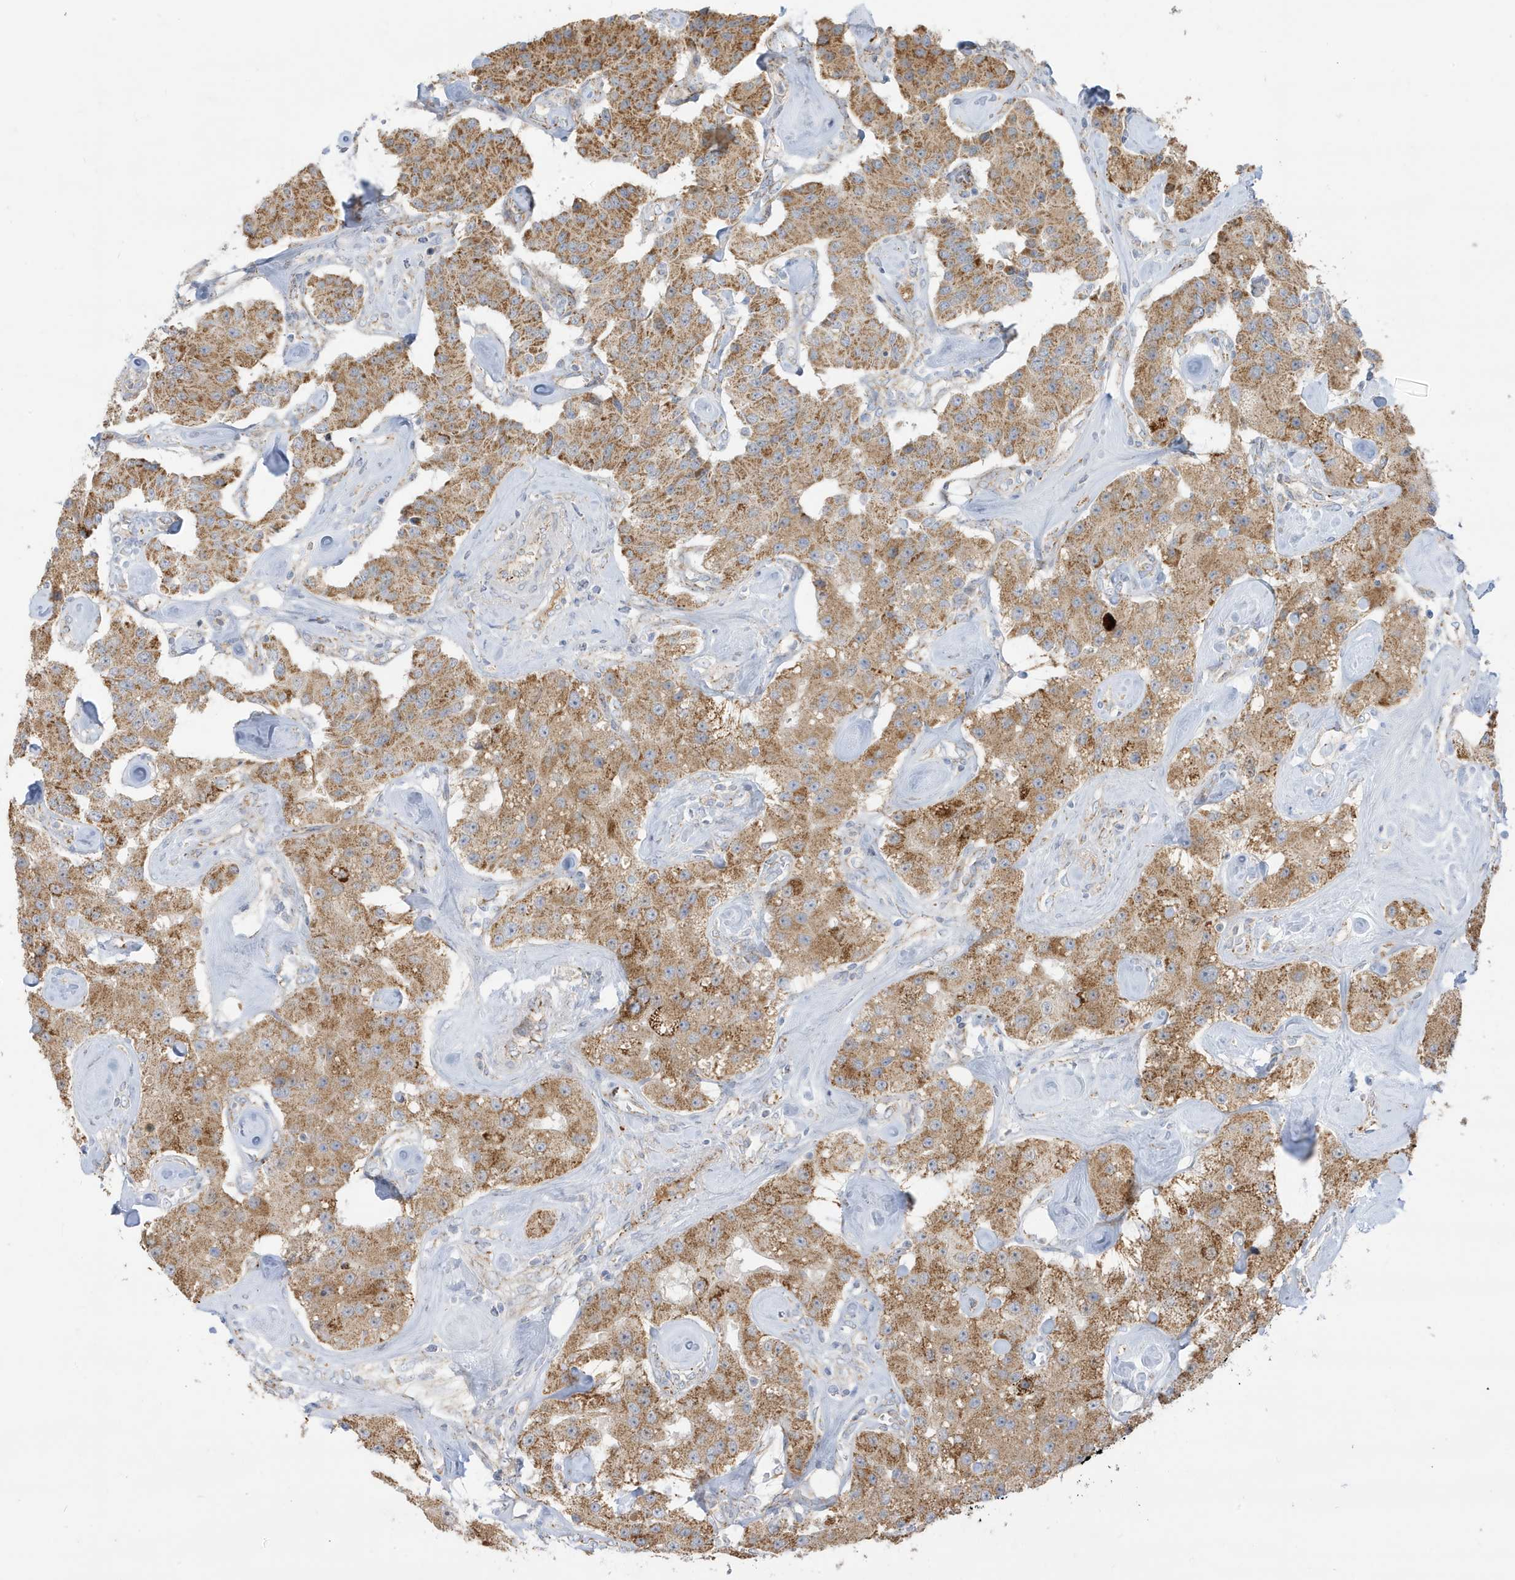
{"staining": {"intensity": "moderate", "quantity": ">75%", "location": "cytoplasmic/membranous"}, "tissue": "carcinoid", "cell_type": "Tumor cells", "image_type": "cancer", "snomed": [{"axis": "morphology", "description": "Carcinoid, malignant, NOS"}, {"axis": "topography", "description": "Pancreas"}], "caption": "Immunohistochemical staining of human carcinoid (malignant) demonstrates moderate cytoplasmic/membranous protein expression in about >75% of tumor cells.", "gene": "IFT57", "patient": {"sex": "male", "age": 41}}